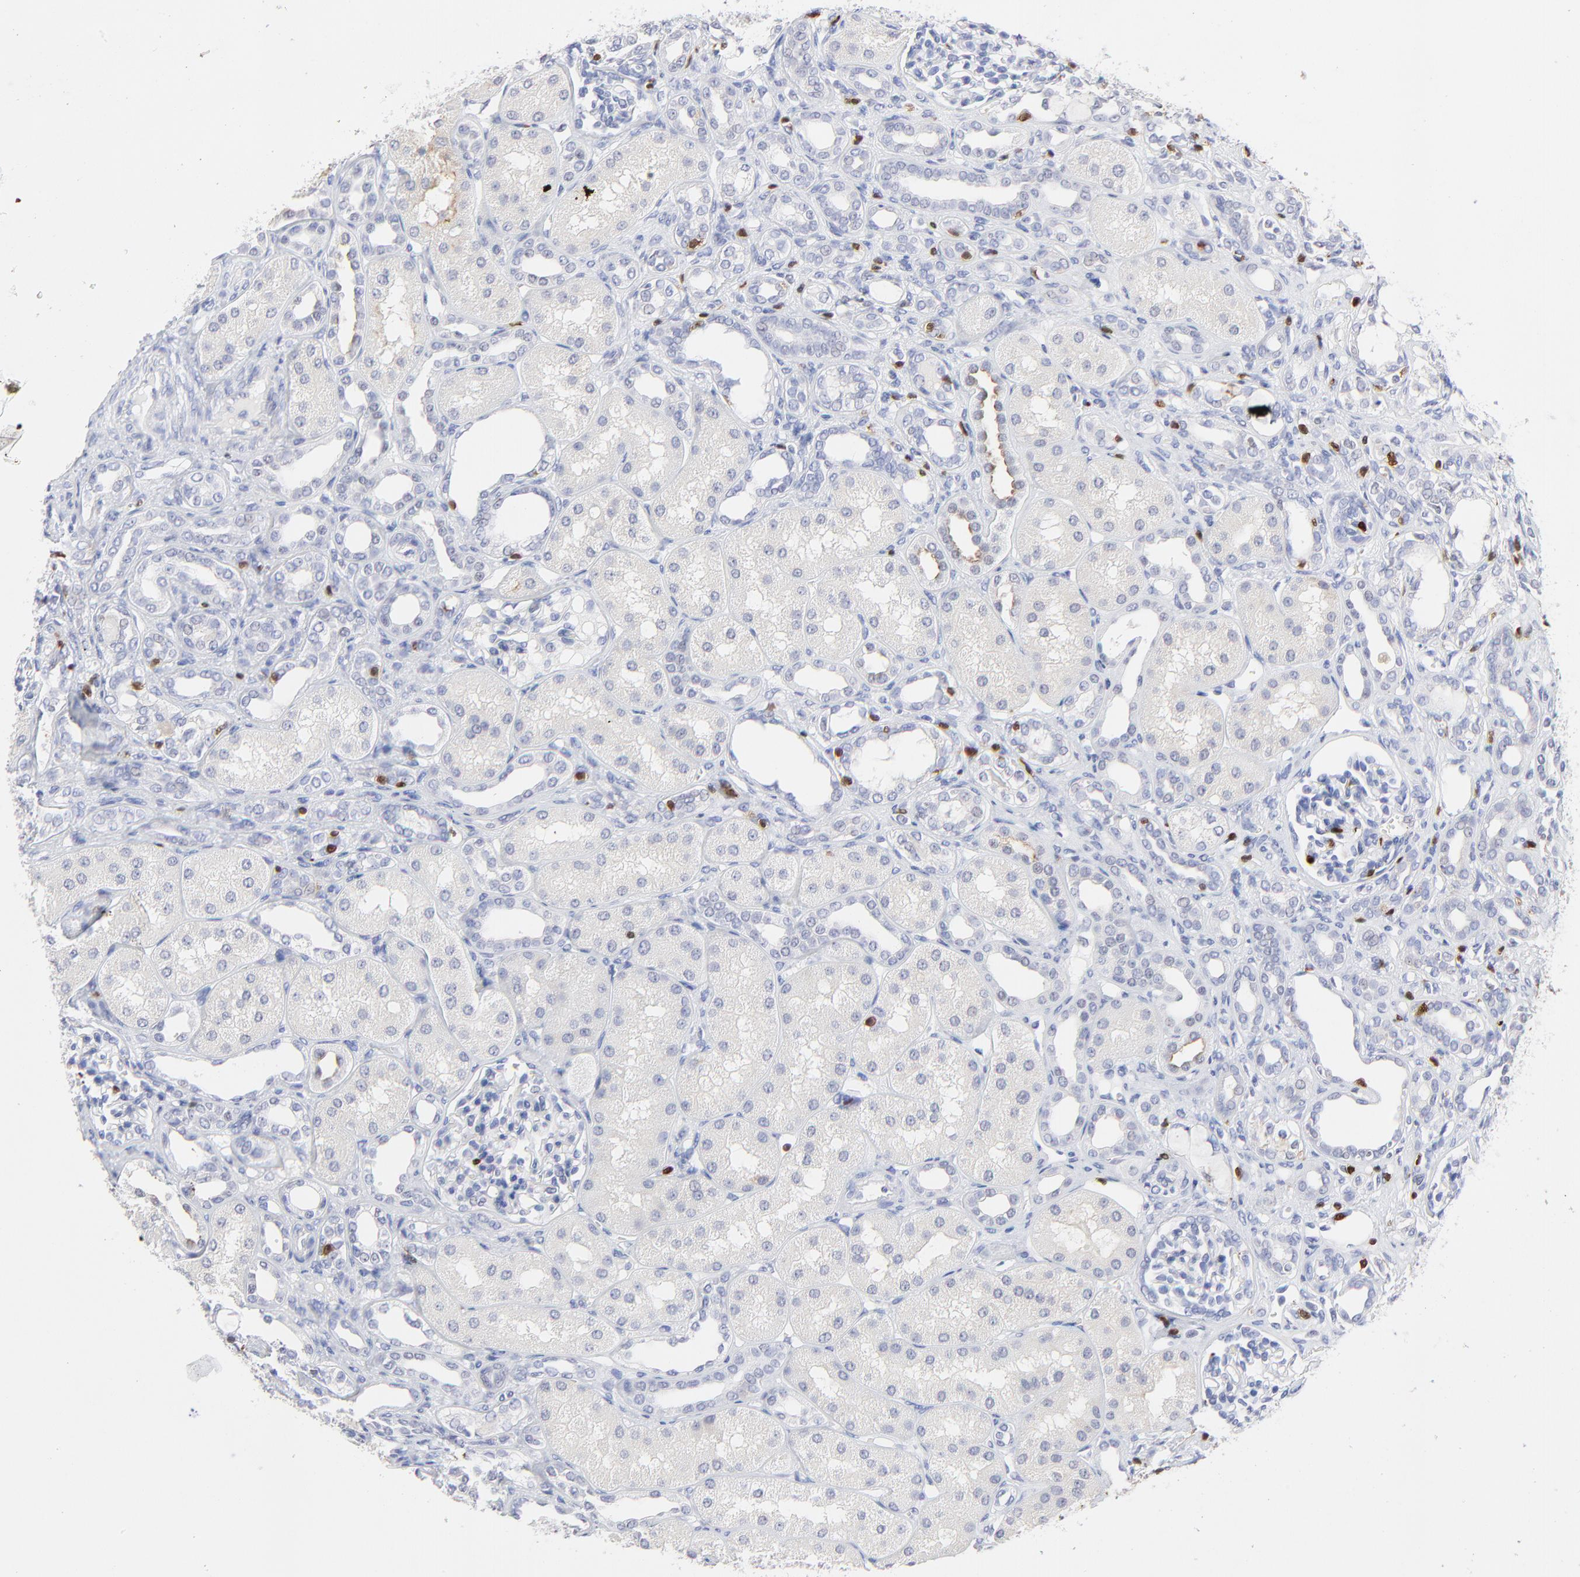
{"staining": {"intensity": "negative", "quantity": "none", "location": "none"}, "tissue": "kidney", "cell_type": "Cells in glomeruli", "image_type": "normal", "snomed": [{"axis": "morphology", "description": "Normal tissue, NOS"}, {"axis": "topography", "description": "Kidney"}], "caption": "Immunohistochemical staining of benign human kidney displays no significant positivity in cells in glomeruli. (Brightfield microscopy of DAB IHC at high magnification).", "gene": "ZAP70", "patient": {"sex": "male", "age": 7}}